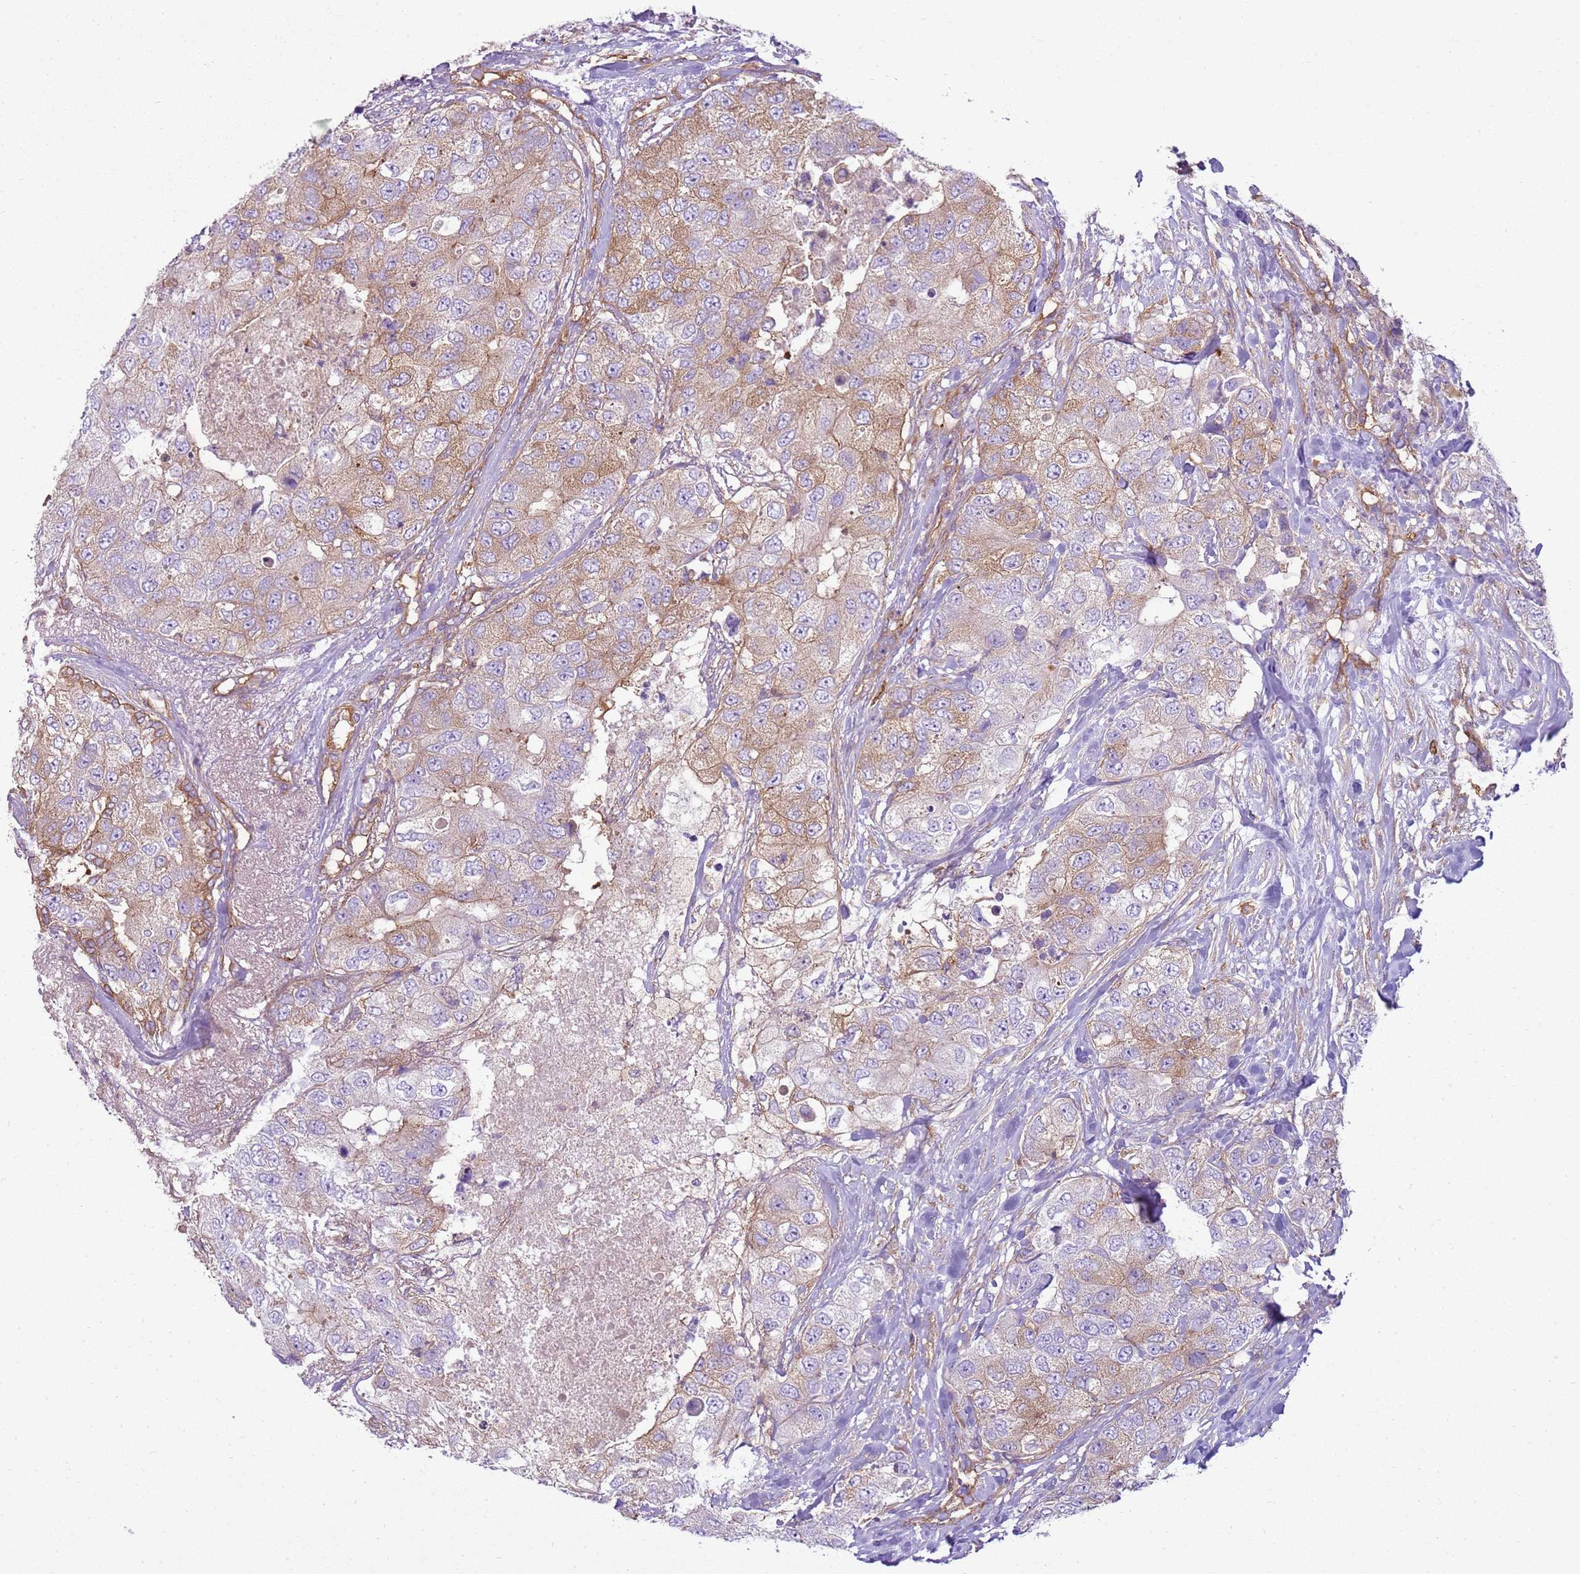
{"staining": {"intensity": "moderate", "quantity": "25%-75%", "location": "cytoplasmic/membranous"}, "tissue": "breast cancer", "cell_type": "Tumor cells", "image_type": "cancer", "snomed": [{"axis": "morphology", "description": "Duct carcinoma"}, {"axis": "topography", "description": "Breast"}], "caption": "DAB (3,3'-diaminobenzidine) immunohistochemical staining of breast cancer shows moderate cytoplasmic/membranous protein positivity in about 25%-75% of tumor cells.", "gene": "SNX21", "patient": {"sex": "female", "age": 62}}